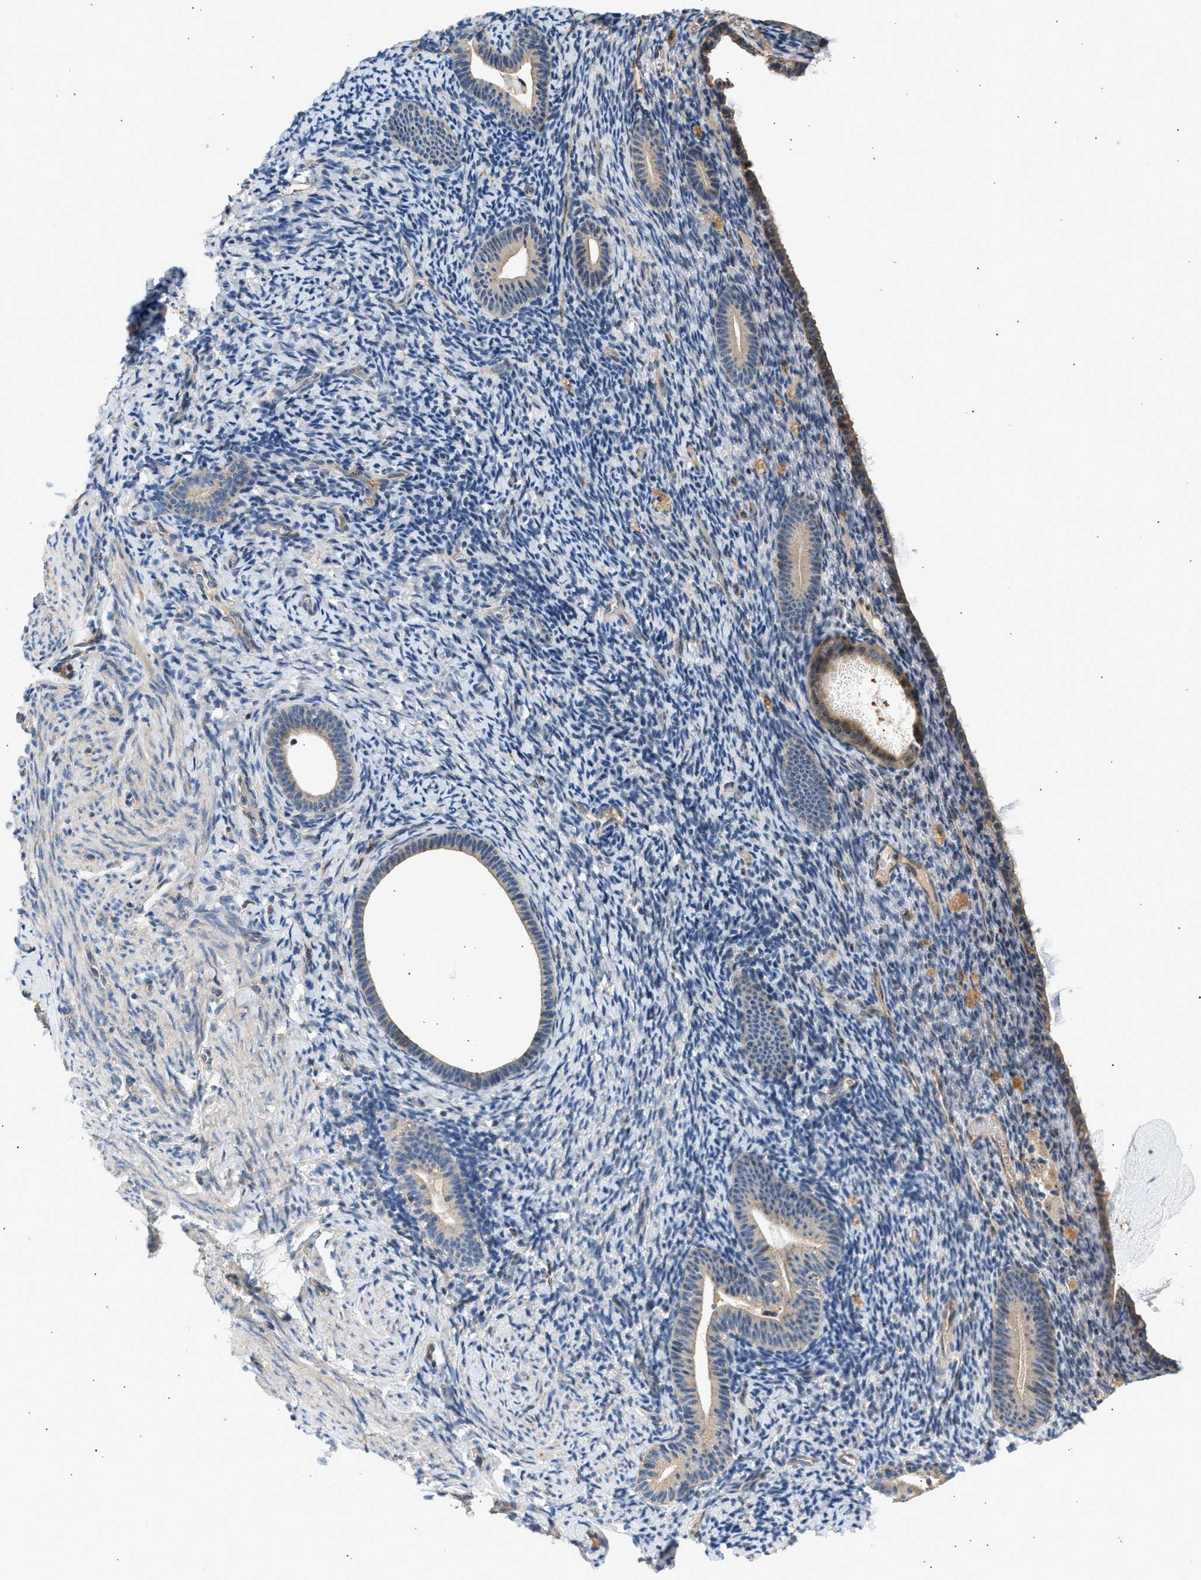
{"staining": {"intensity": "weak", "quantity": "<25%", "location": "cytoplasmic/membranous"}, "tissue": "endometrium", "cell_type": "Cells in endometrial stroma", "image_type": "normal", "snomed": [{"axis": "morphology", "description": "Normal tissue, NOS"}, {"axis": "topography", "description": "Endometrium"}], "caption": "IHC of benign human endometrium exhibits no positivity in cells in endometrial stroma.", "gene": "WDR31", "patient": {"sex": "female", "age": 51}}